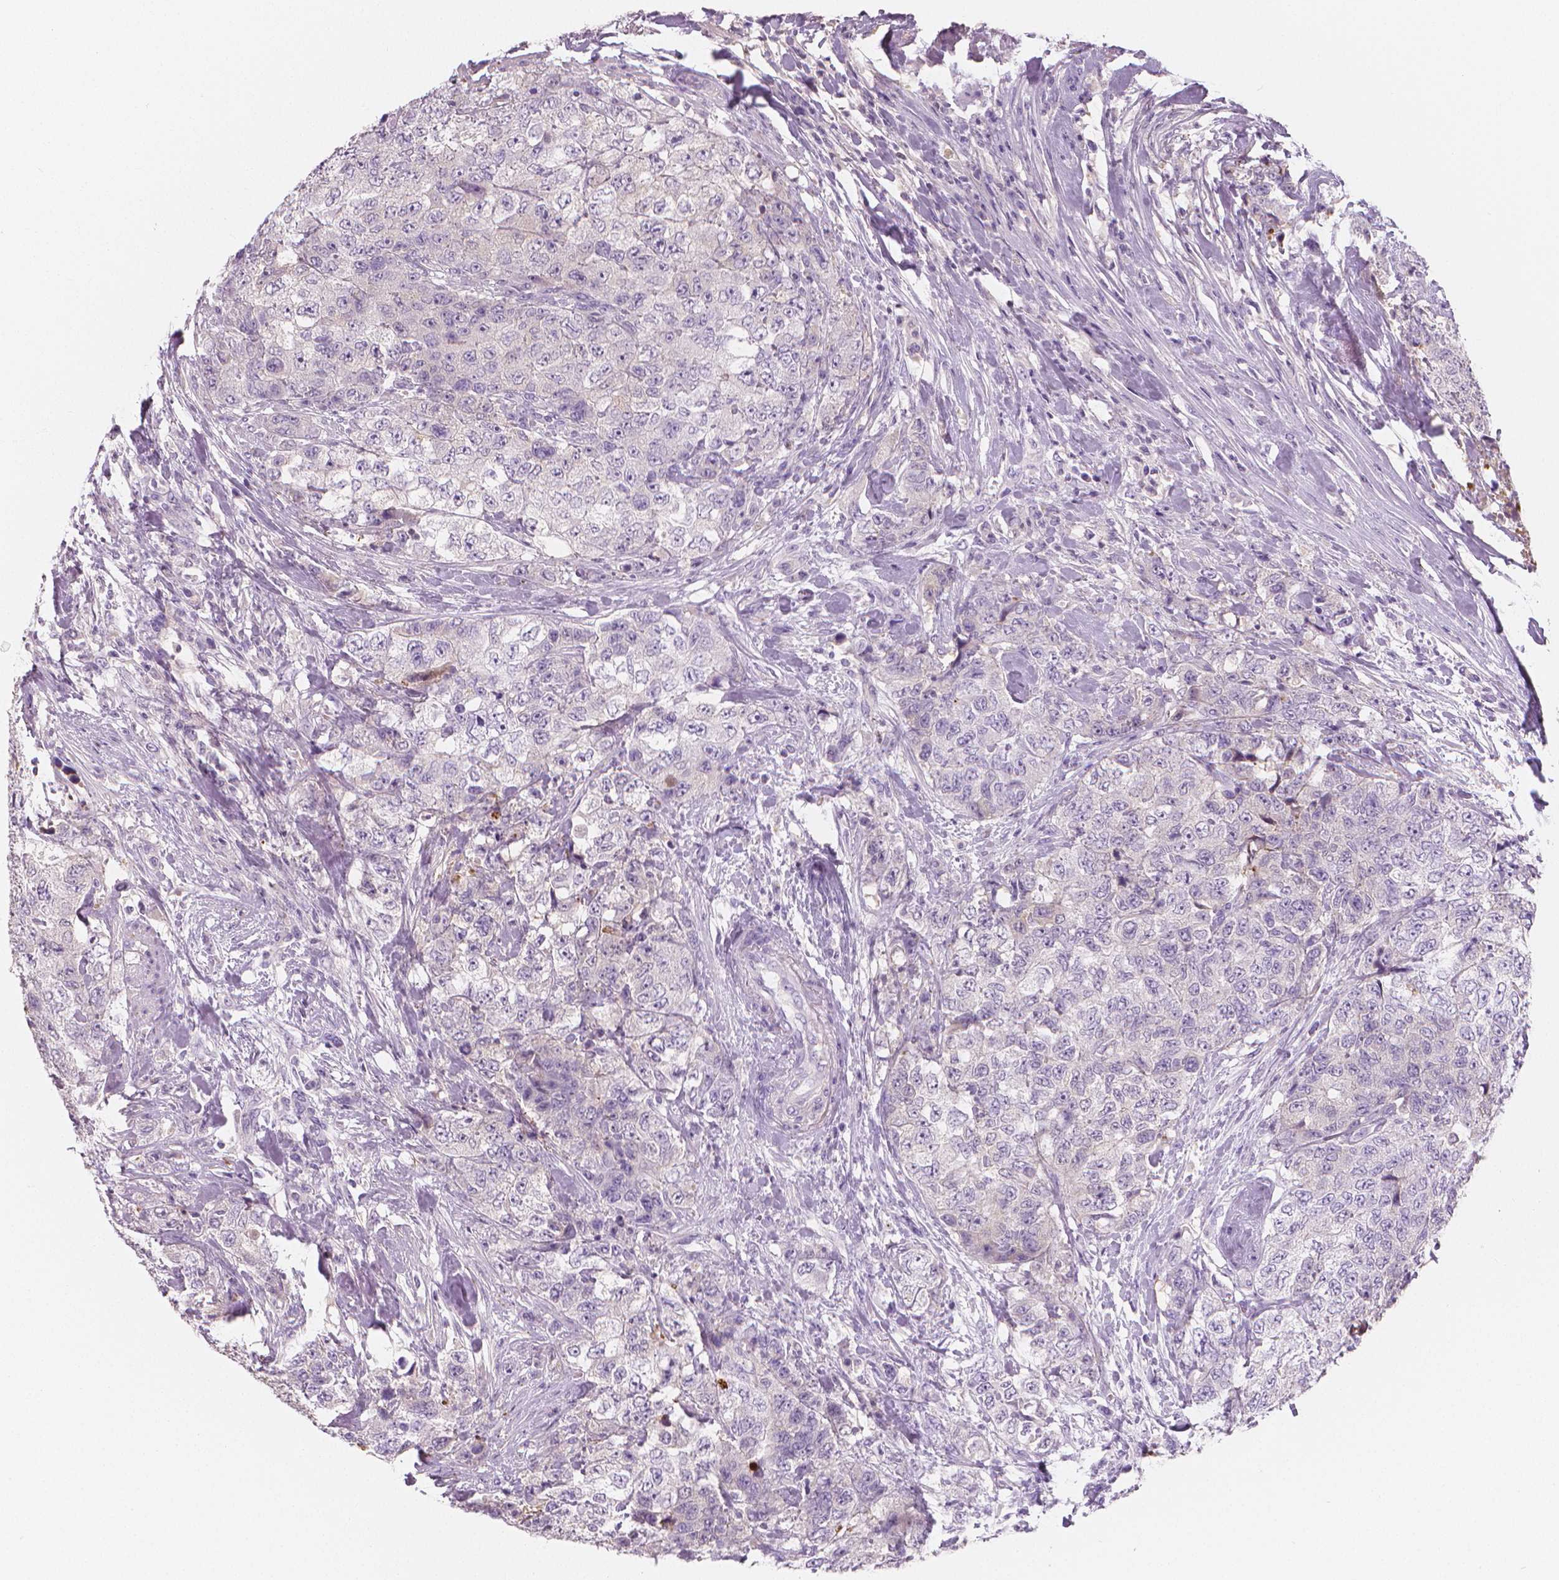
{"staining": {"intensity": "negative", "quantity": "none", "location": "none"}, "tissue": "urothelial cancer", "cell_type": "Tumor cells", "image_type": "cancer", "snomed": [{"axis": "morphology", "description": "Urothelial carcinoma, High grade"}, {"axis": "topography", "description": "Urinary bladder"}], "caption": "A high-resolution photomicrograph shows immunohistochemistry staining of high-grade urothelial carcinoma, which exhibits no significant staining in tumor cells.", "gene": "APOA4", "patient": {"sex": "female", "age": 78}}